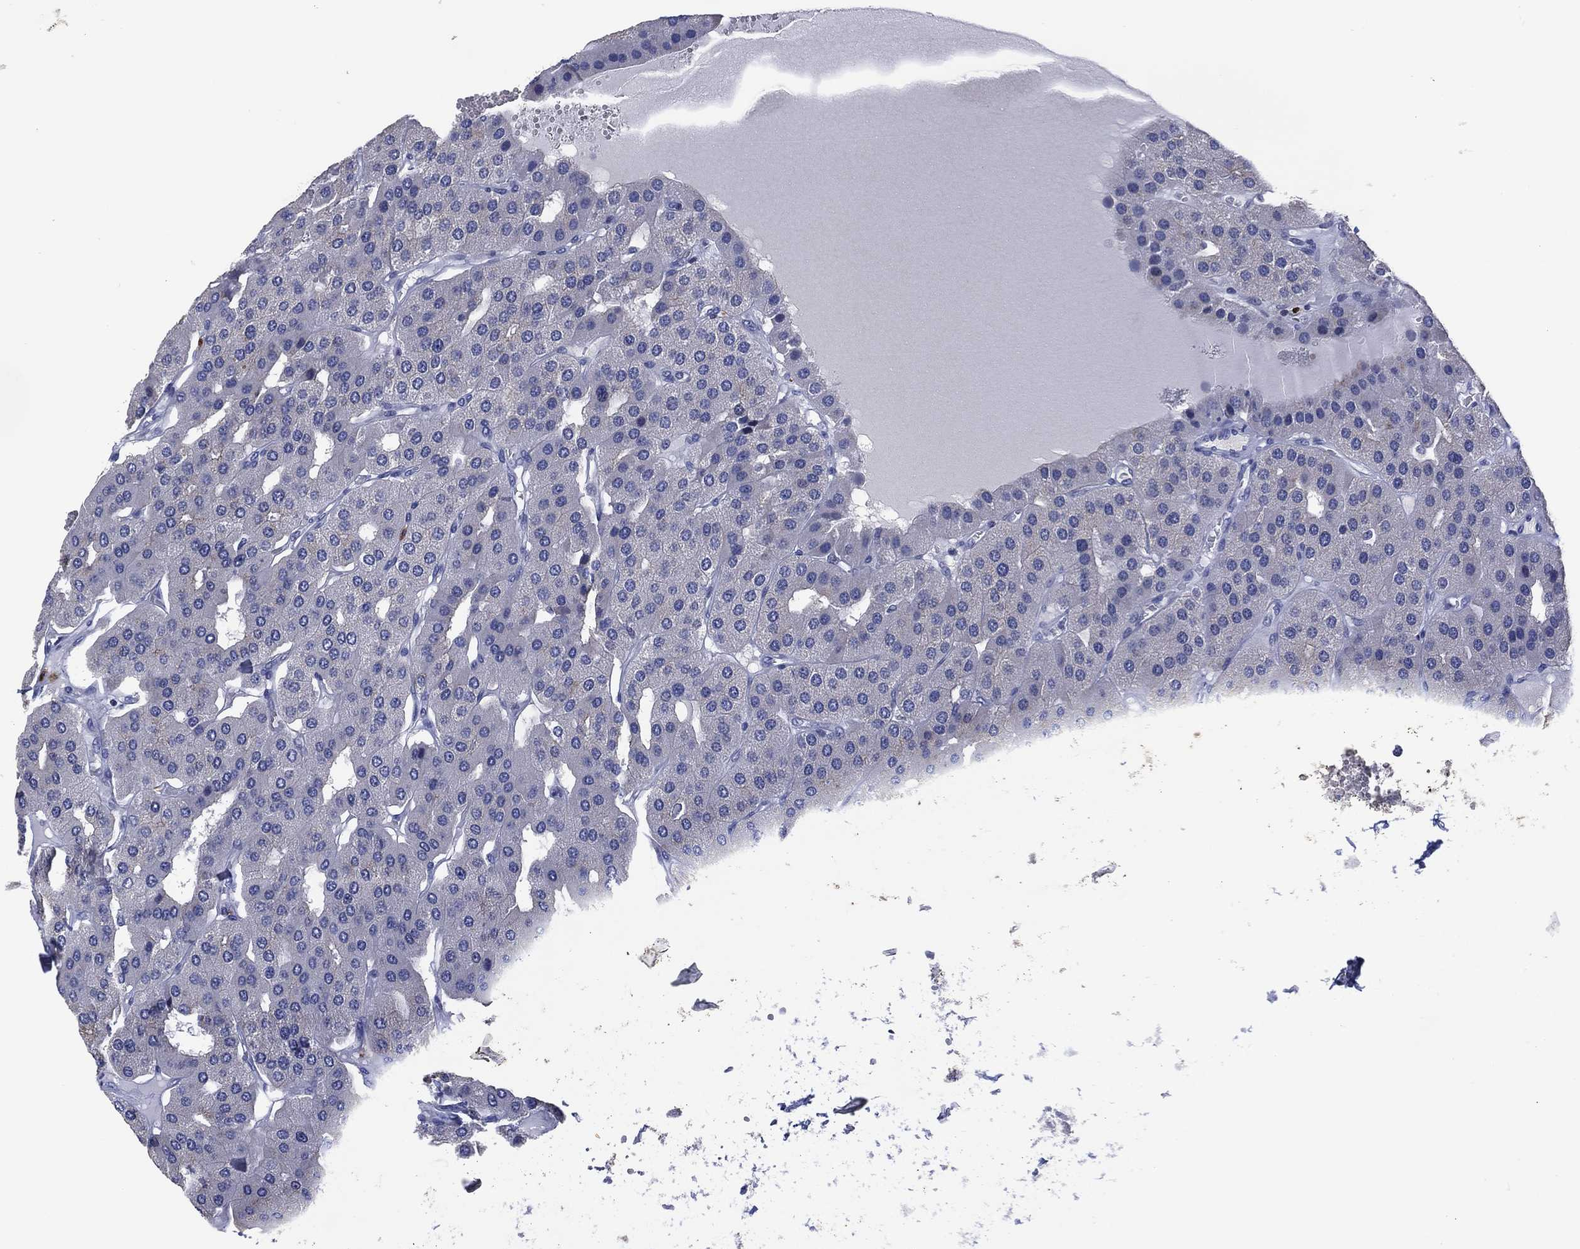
{"staining": {"intensity": "negative", "quantity": "none", "location": "none"}, "tissue": "parathyroid gland", "cell_type": "Glandular cells", "image_type": "normal", "snomed": [{"axis": "morphology", "description": "Normal tissue, NOS"}, {"axis": "morphology", "description": "Adenoma, NOS"}, {"axis": "topography", "description": "Parathyroid gland"}], "caption": "Immunohistochemistry image of normal parathyroid gland stained for a protein (brown), which exhibits no staining in glandular cells. (IHC, brightfield microscopy, high magnification).", "gene": "USP26", "patient": {"sex": "female", "age": 86}}